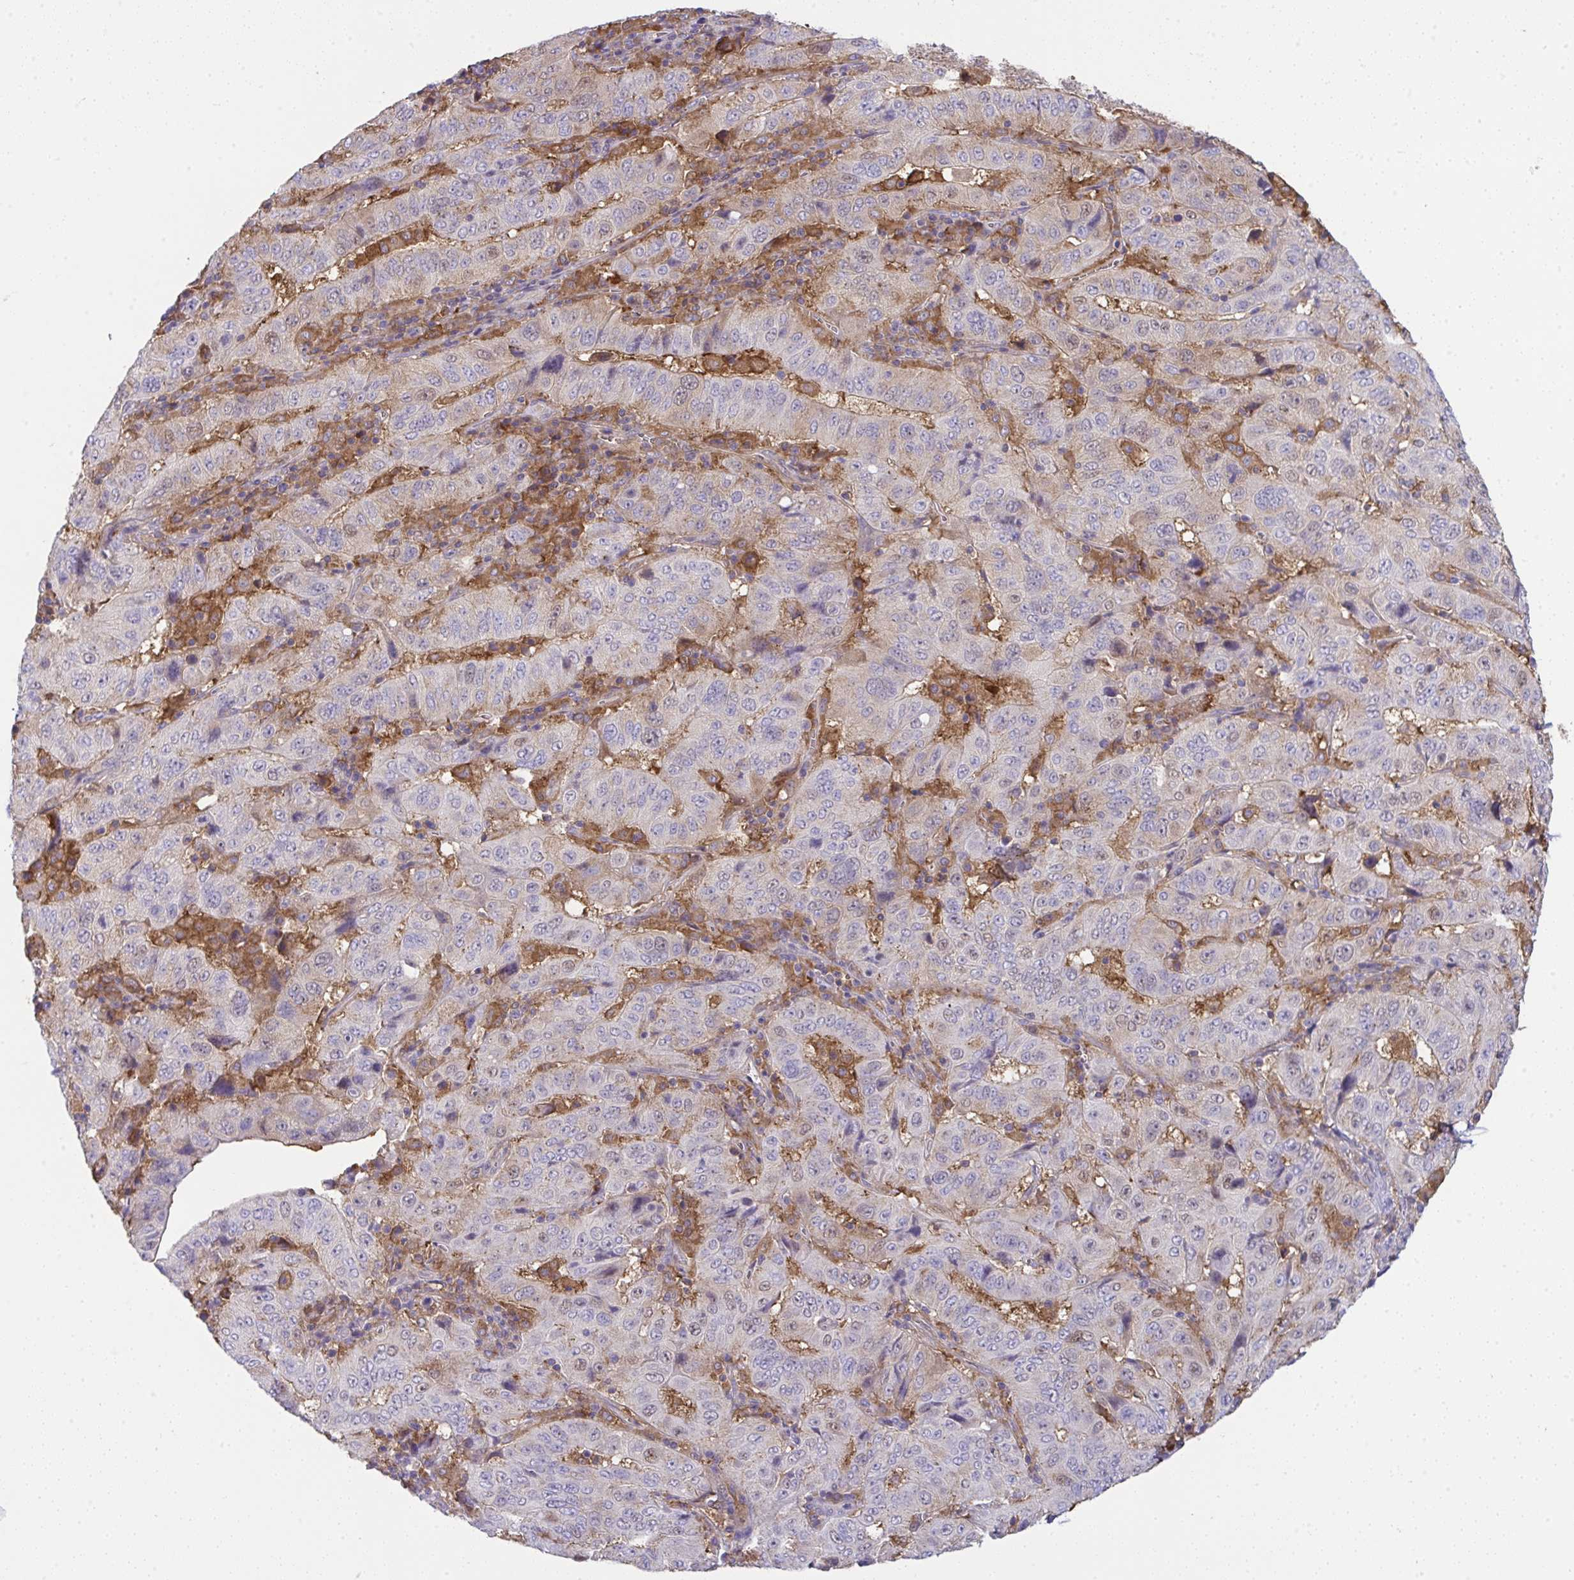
{"staining": {"intensity": "weak", "quantity": "<25%", "location": "cytoplasmic/membranous,nuclear"}, "tissue": "pancreatic cancer", "cell_type": "Tumor cells", "image_type": "cancer", "snomed": [{"axis": "morphology", "description": "Adenocarcinoma, NOS"}, {"axis": "topography", "description": "Pancreas"}], "caption": "This histopathology image is of pancreatic cancer stained with immunohistochemistry to label a protein in brown with the nuclei are counter-stained blue. There is no positivity in tumor cells.", "gene": "ALDH16A1", "patient": {"sex": "male", "age": 63}}